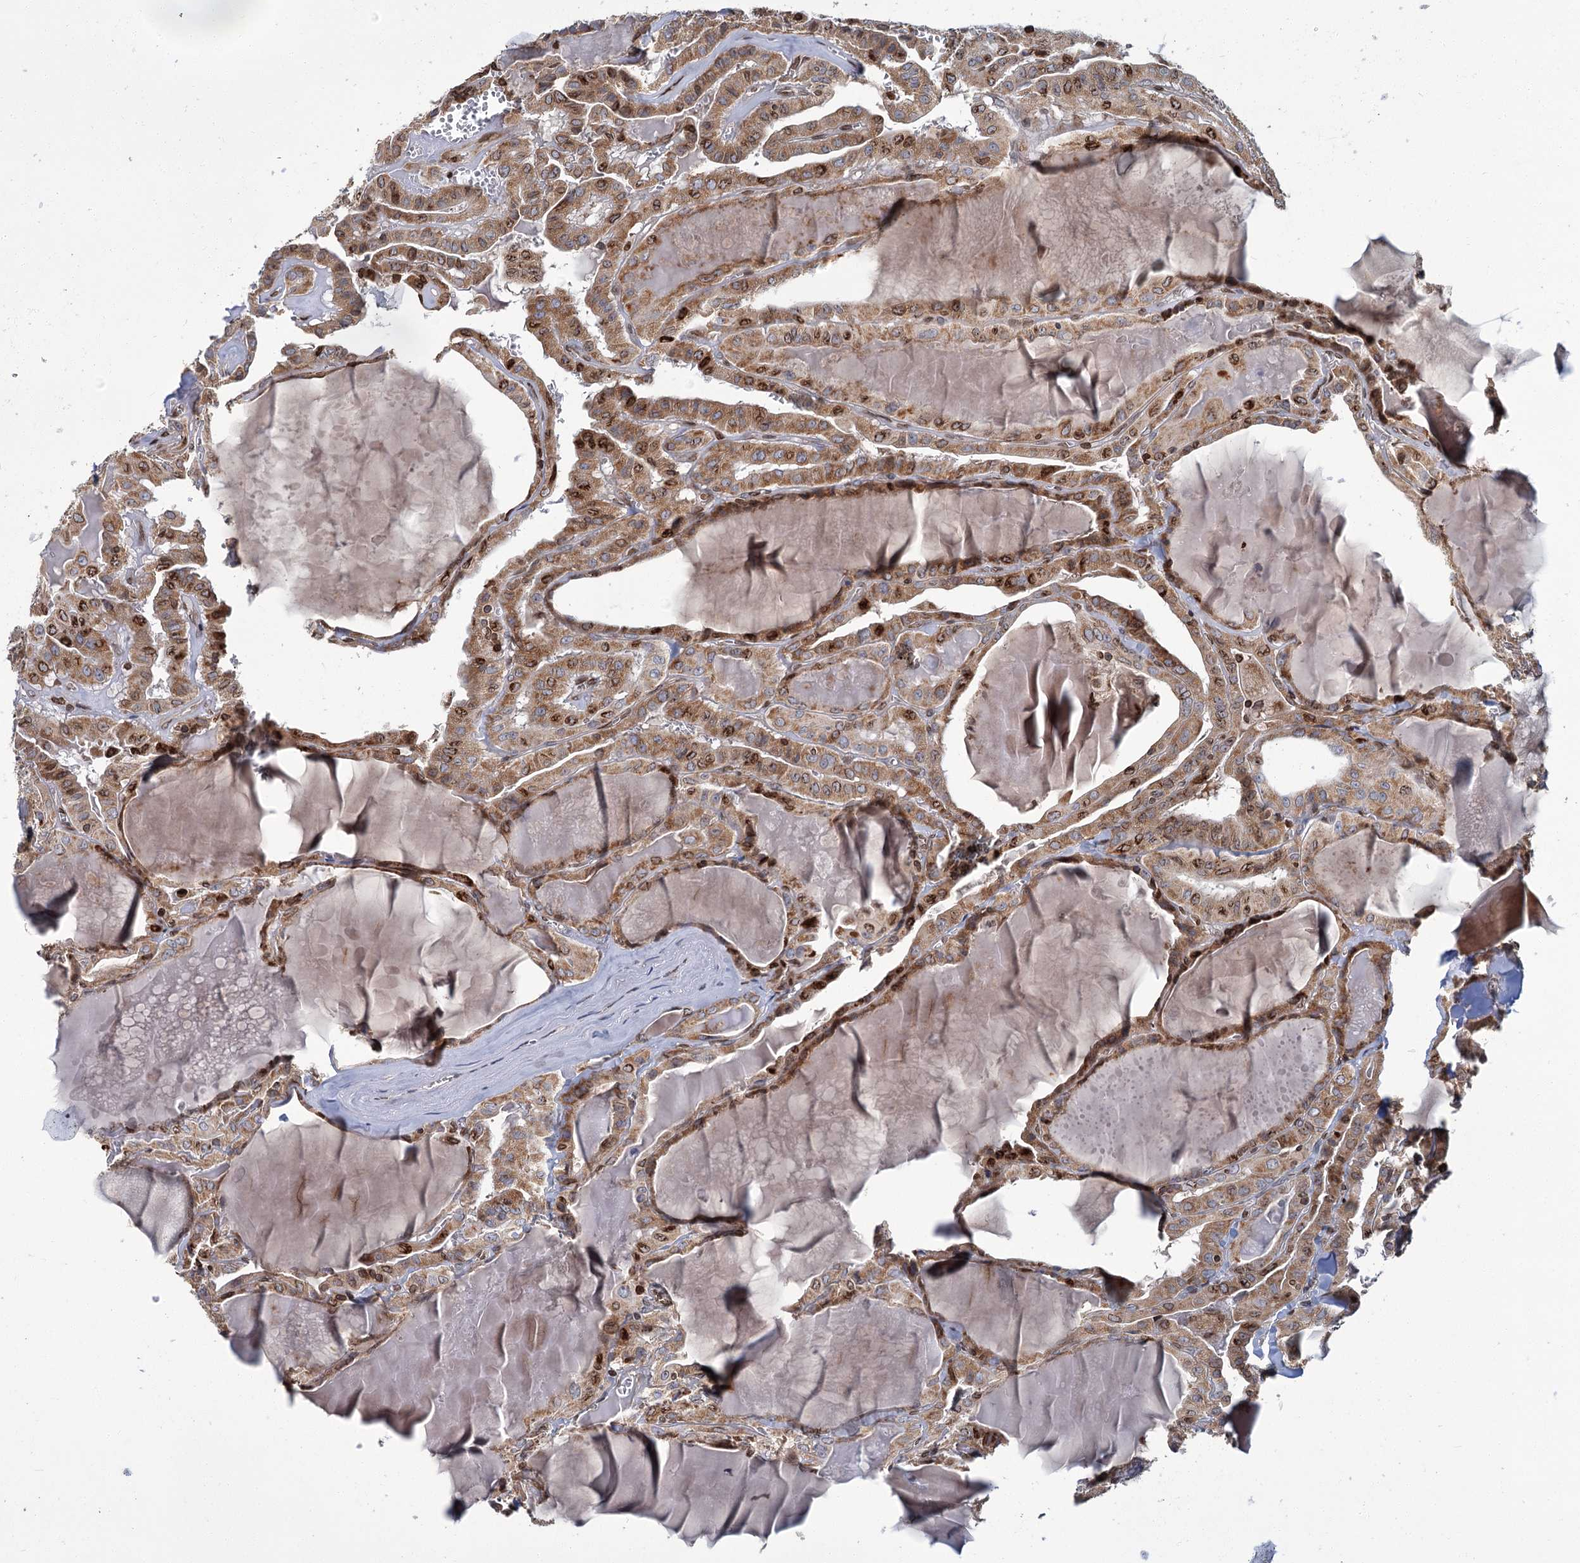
{"staining": {"intensity": "moderate", "quantity": ">75%", "location": "cytoplasmic/membranous,nuclear"}, "tissue": "thyroid cancer", "cell_type": "Tumor cells", "image_type": "cancer", "snomed": [{"axis": "morphology", "description": "Papillary adenocarcinoma, NOS"}, {"axis": "topography", "description": "Thyroid gland"}], "caption": "A high-resolution photomicrograph shows immunohistochemistry staining of thyroid cancer, which exhibits moderate cytoplasmic/membranous and nuclear staining in approximately >75% of tumor cells.", "gene": "CFAP46", "patient": {"sex": "male", "age": 52}}